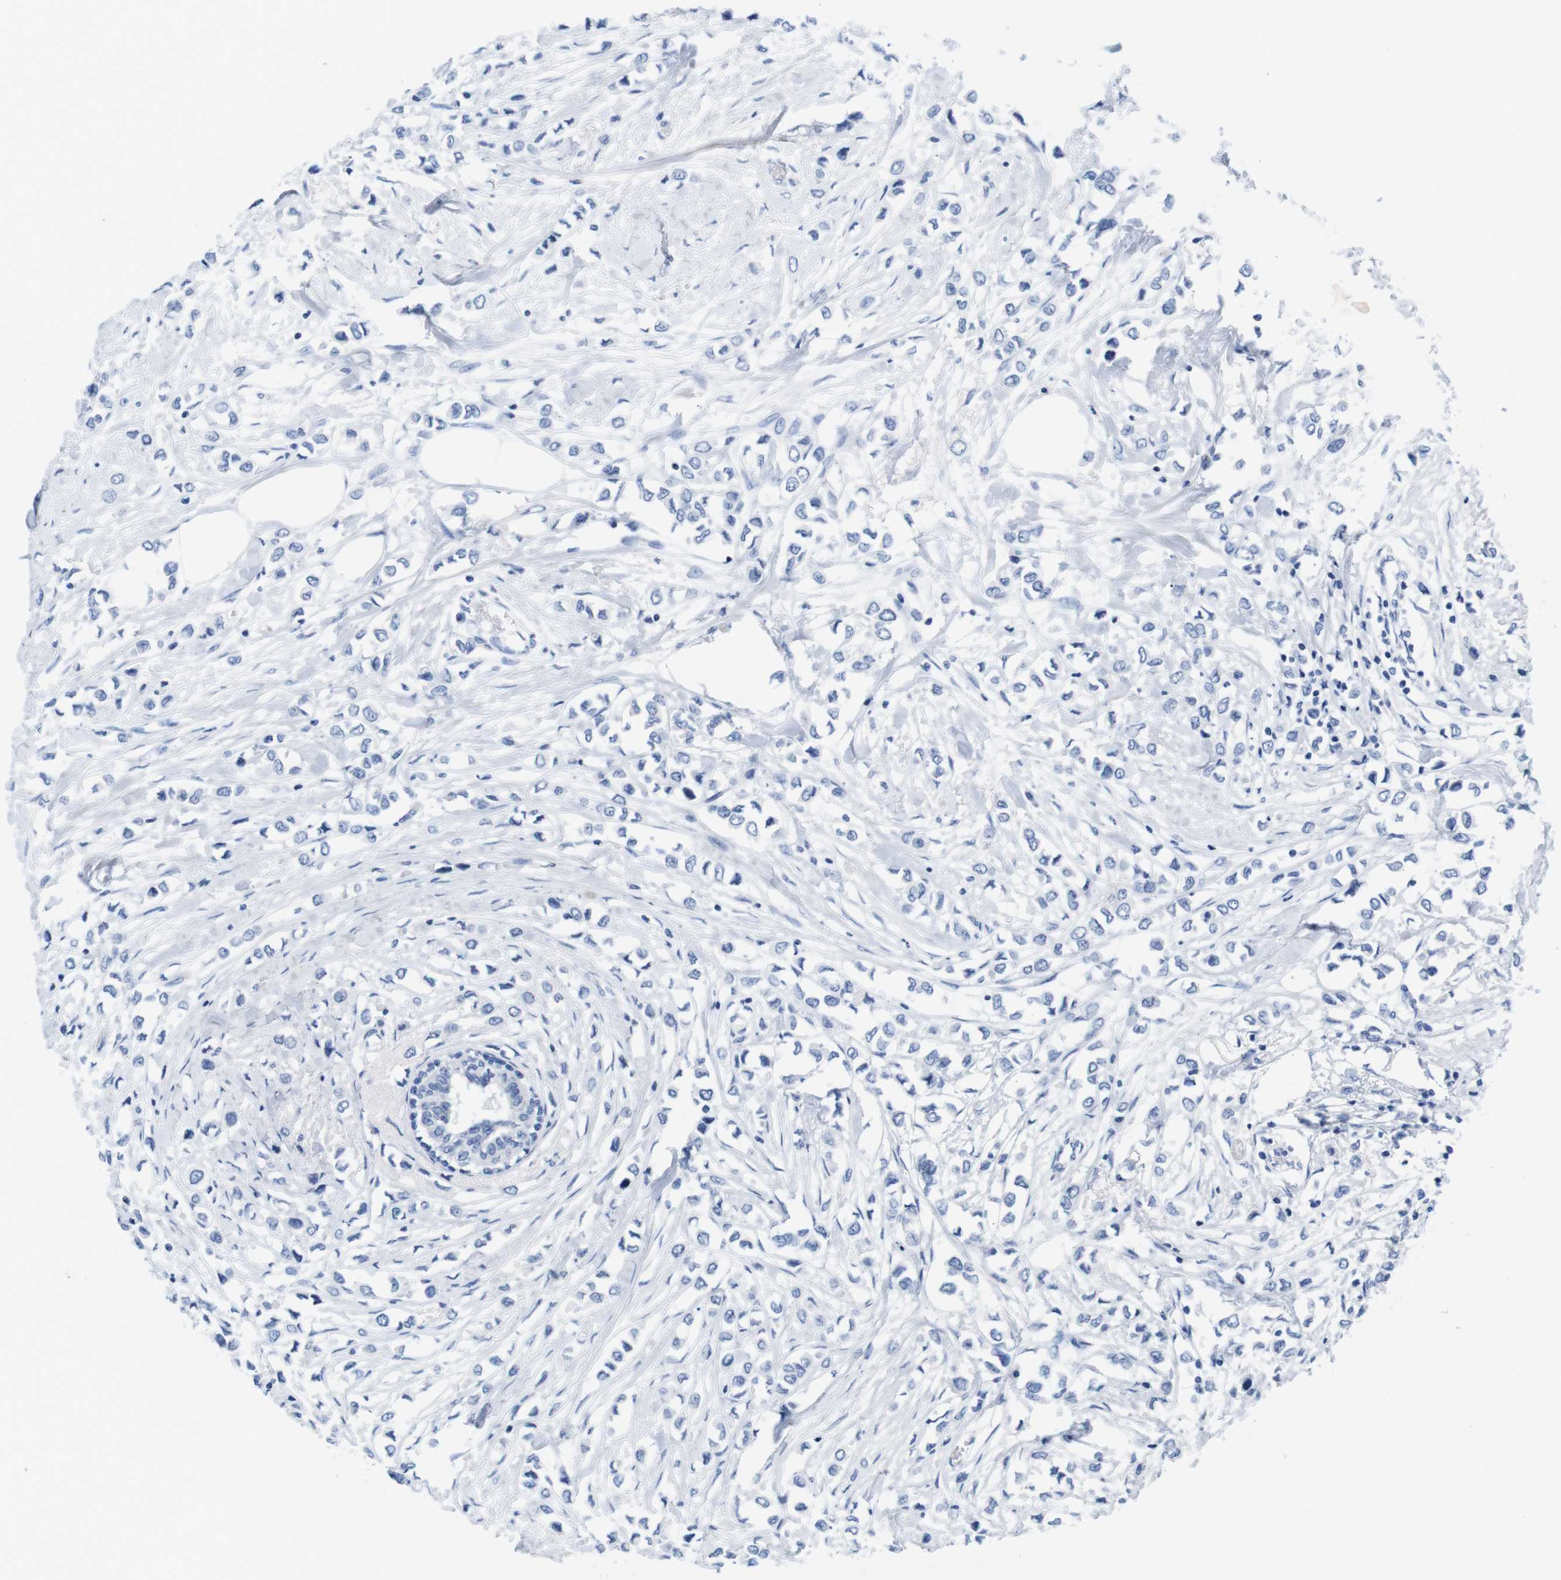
{"staining": {"intensity": "negative", "quantity": "none", "location": "none"}, "tissue": "breast cancer", "cell_type": "Tumor cells", "image_type": "cancer", "snomed": [{"axis": "morphology", "description": "Lobular carcinoma"}, {"axis": "topography", "description": "Breast"}], "caption": "This micrograph is of lobular carcinoma (breast) stained with IHC to label a protein in brown with the nuclei are counter-stained blue. There is no positivity in tumor cells.", "gene": "MAP6", "patient": {"sex": "female", "age": 51}}